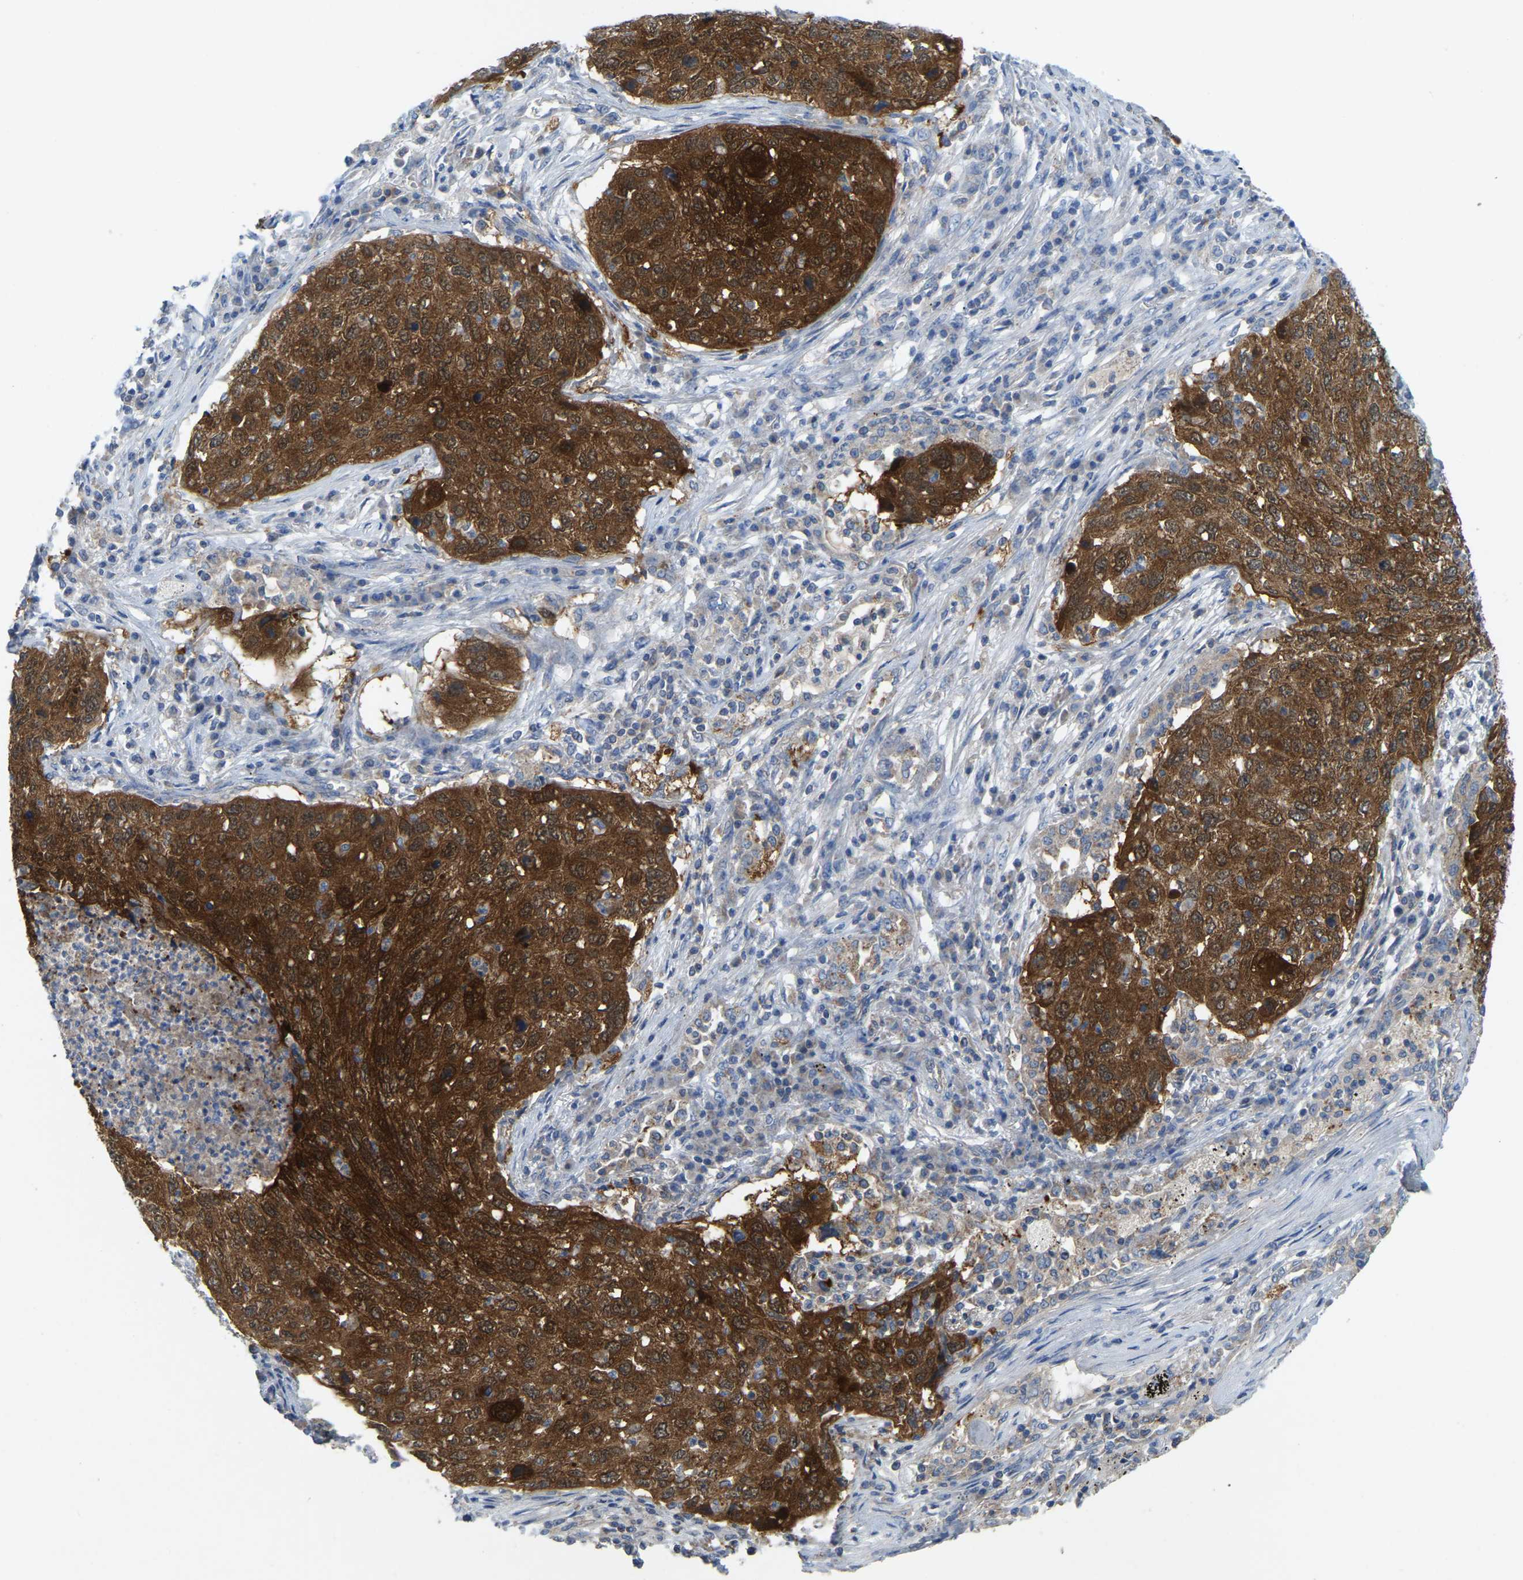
{"staining": {"intensity": "strong", "quantity": ">75%", "location": "cytoplasmic/membranous"}, "tissue": "lung cancer", "cell_type": "Tumor cells", "image_type": "cancer", "snomed": [{"axis": "morphology", "description": "Squamous cell carcinoma, NOS"}, {"axis": "topography", "description": "Lung"}], "caption": "The image displays immunohistochemical staining of lung cancer. There is strong cytoplasmic/membranous positivity is appreciated in about >75% of tumor cells.", "gene": "SERPINB5", "patient": {"sex": "female", "age": 63}}